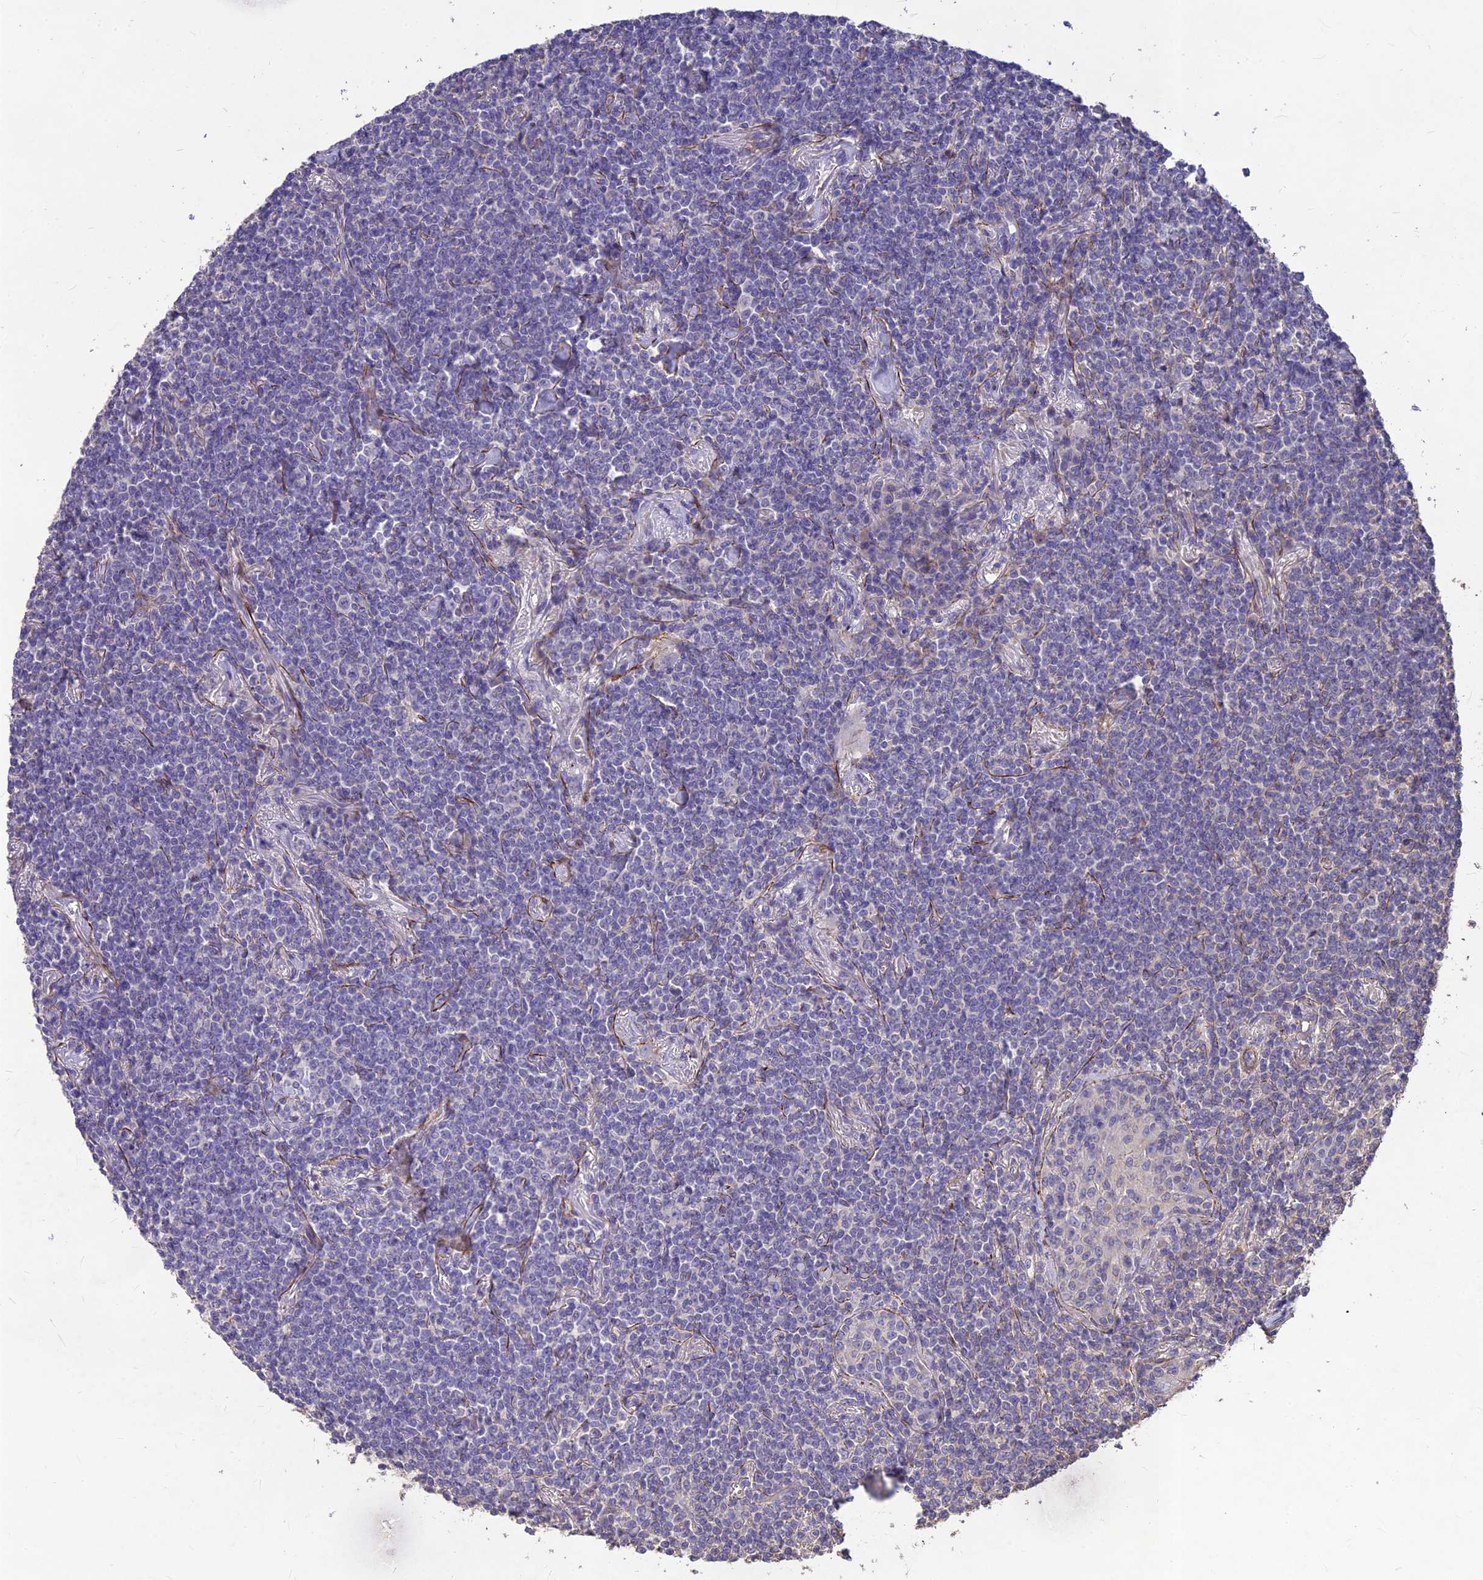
{"staining": {"intensity": "negative", "quantity": "none", "location": "none"}, "tissue": "lymphoma", "cell_type": "Tumor cells", "image_type": "cancer", "snomed": [{"axis": "morphology", "description": "Malignant lymphoma, non-Hodgkin's type, Low grade"}, {"axis": "topography", "description": "Lung"}], "caption": "The immunohistochemistry (IHC) micrograph has no significant expression in tumor cells of lymphoma tissue.", "gene": "CLUH", "patient": {"sex": "female", "age": 71}}